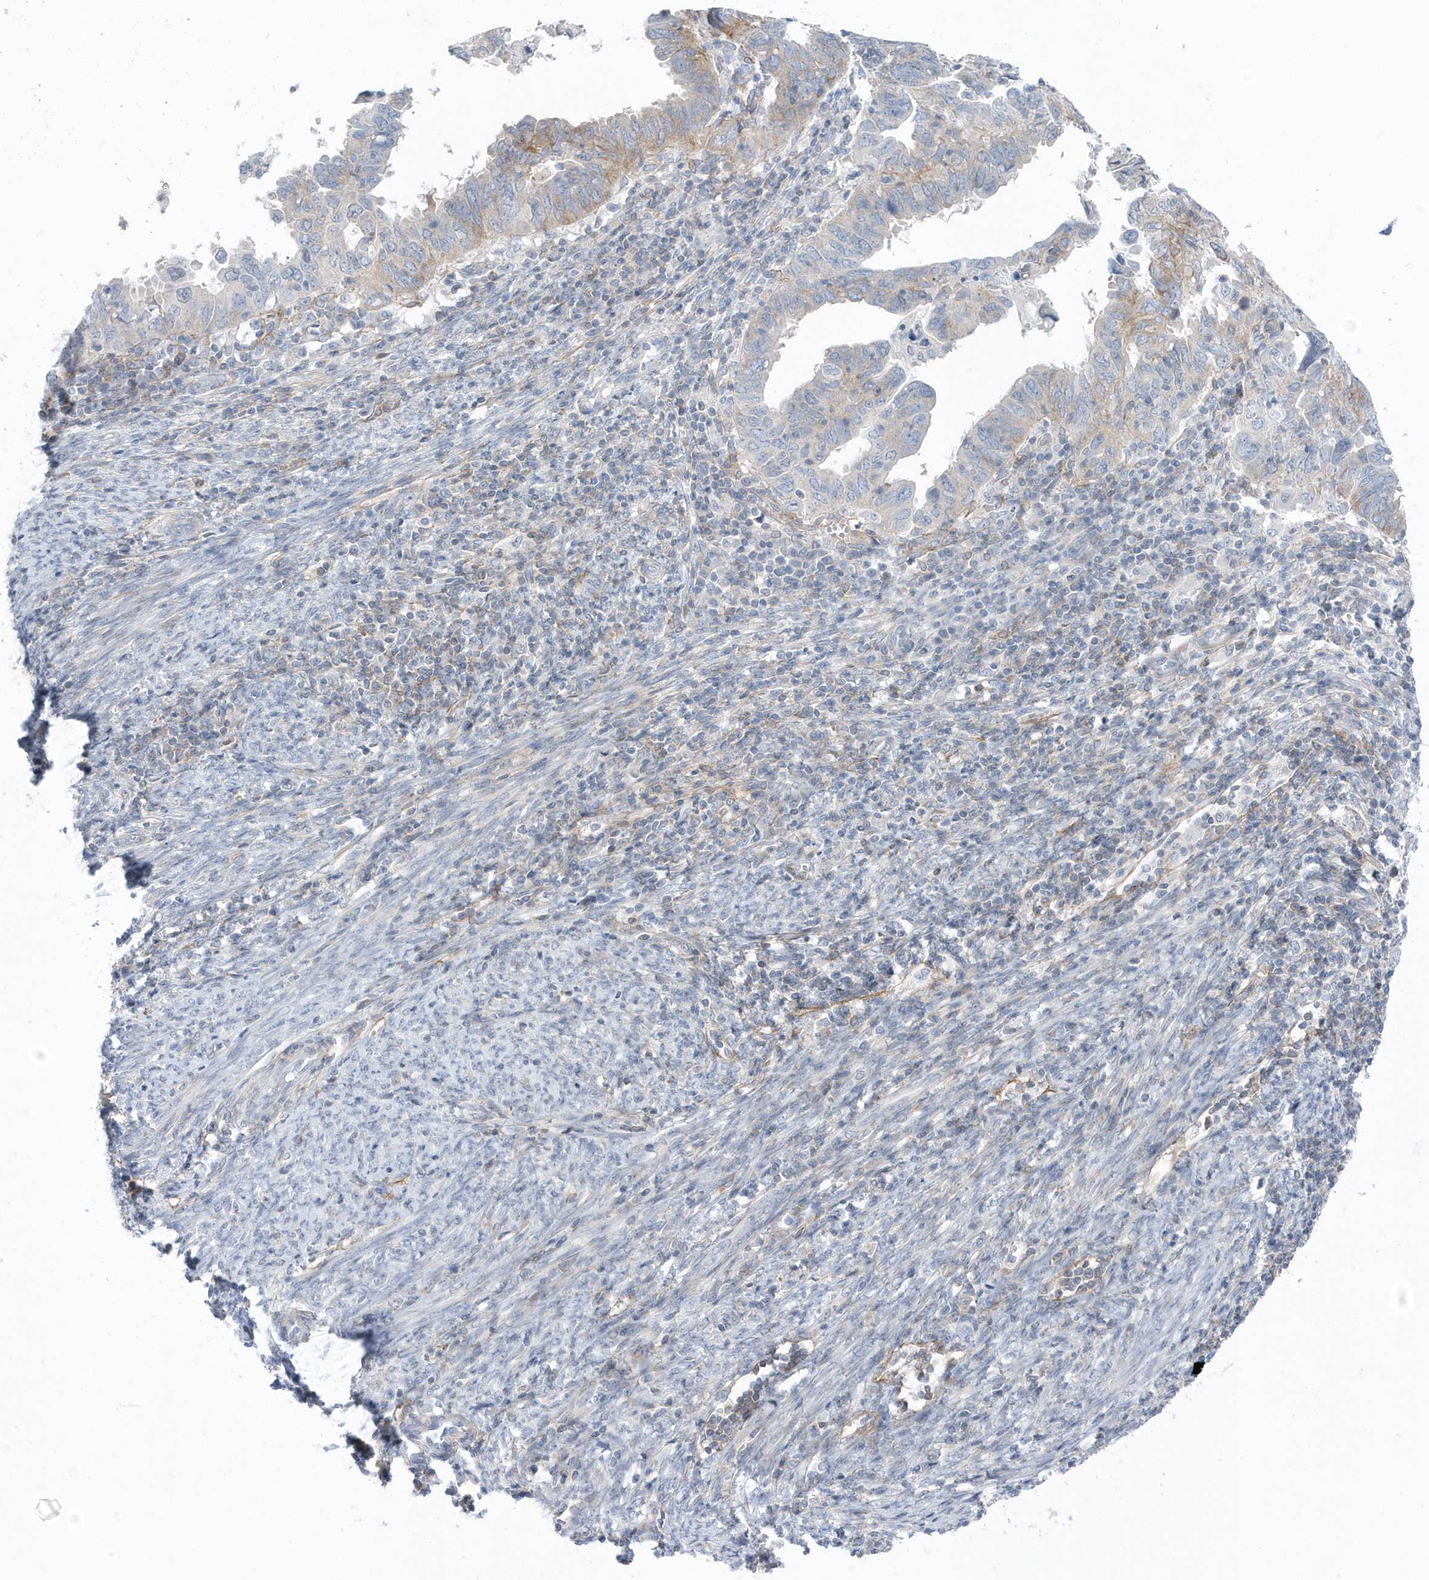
{"staining": {"intensity": "weak", "quantity": "<25%", "location": "cytoplasmic/membranous"}, "tissue": "endometrial cancer", "cell_type": "Tumor cells", "image_type": "cancer", "snomed": [{"axis": "morphology", "description": "Adenocarcinoma, NOS"}, {"axis": "topography", "description": "Uterus"}], "caption": "Tumor cells are negative for protein expression in human adenocarcinoma (endometrial). (DAB immunohistochemistry with hematoxylin counter stain).", "gene": "ANAPC1", "patient": {"sex": "female", "age": 77}}